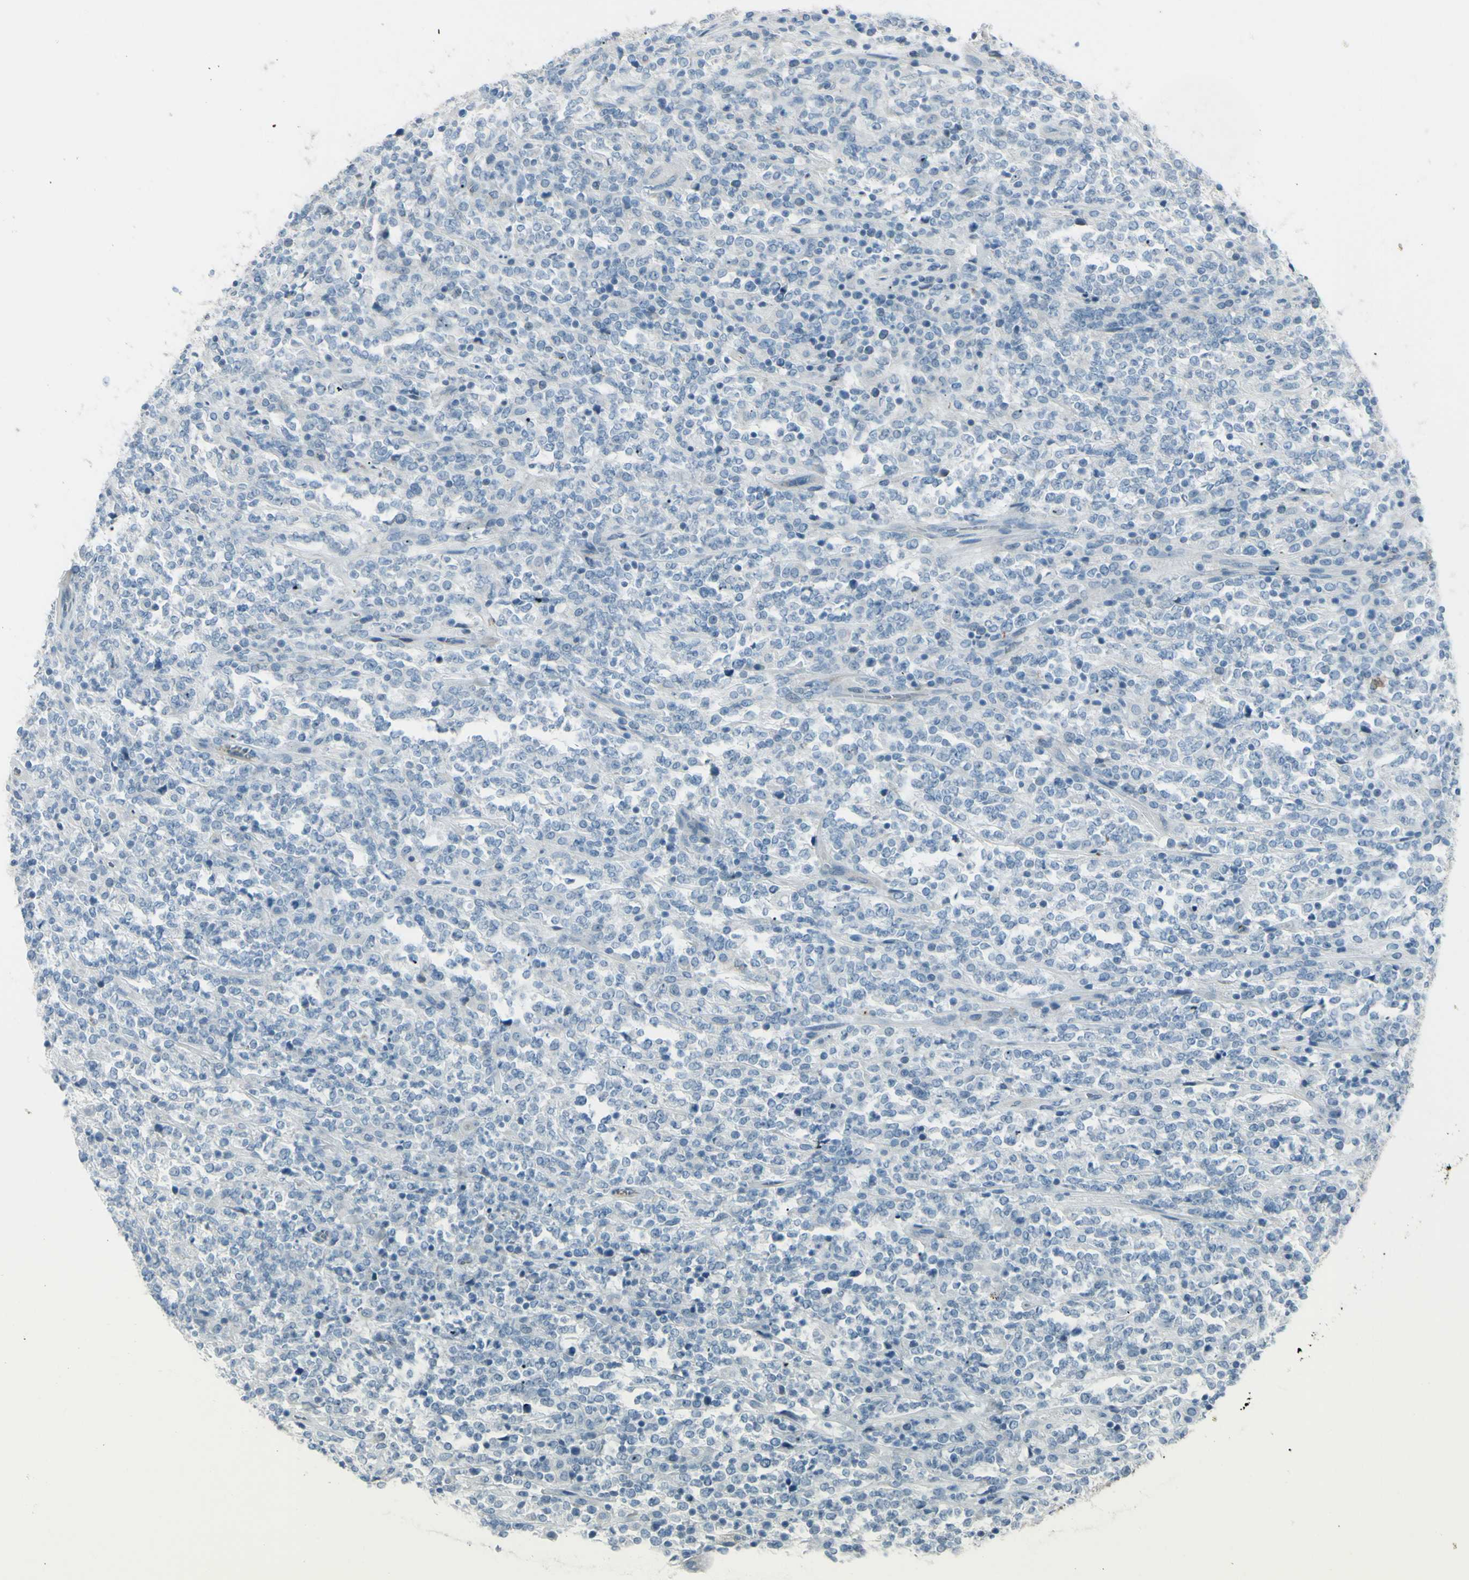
{"staining": {"intensity": "negative", "quantity": "none", "location": "none"}, "tissue": "lymphoma", "cell_type": "Tumor cells", "image_type": "cancer", "snomed": [{"axis": "morphology", "description": "Malignant lymphoma, non-Hodgkin's type, High grade"}, {"axis": "topography", "description": "Soft tissue"}], "caption": "IHC photomicrograph of neoplastic tissue: human lymphoma stained with DAB exhibits no significant protein positivity in tumor cells. (DAB (3,3'-diaminobenzidine) immunohistochemistry (IHC), high magnification).", "gene": "GPR34", "patient": {"sex": "male", "age": 18}}